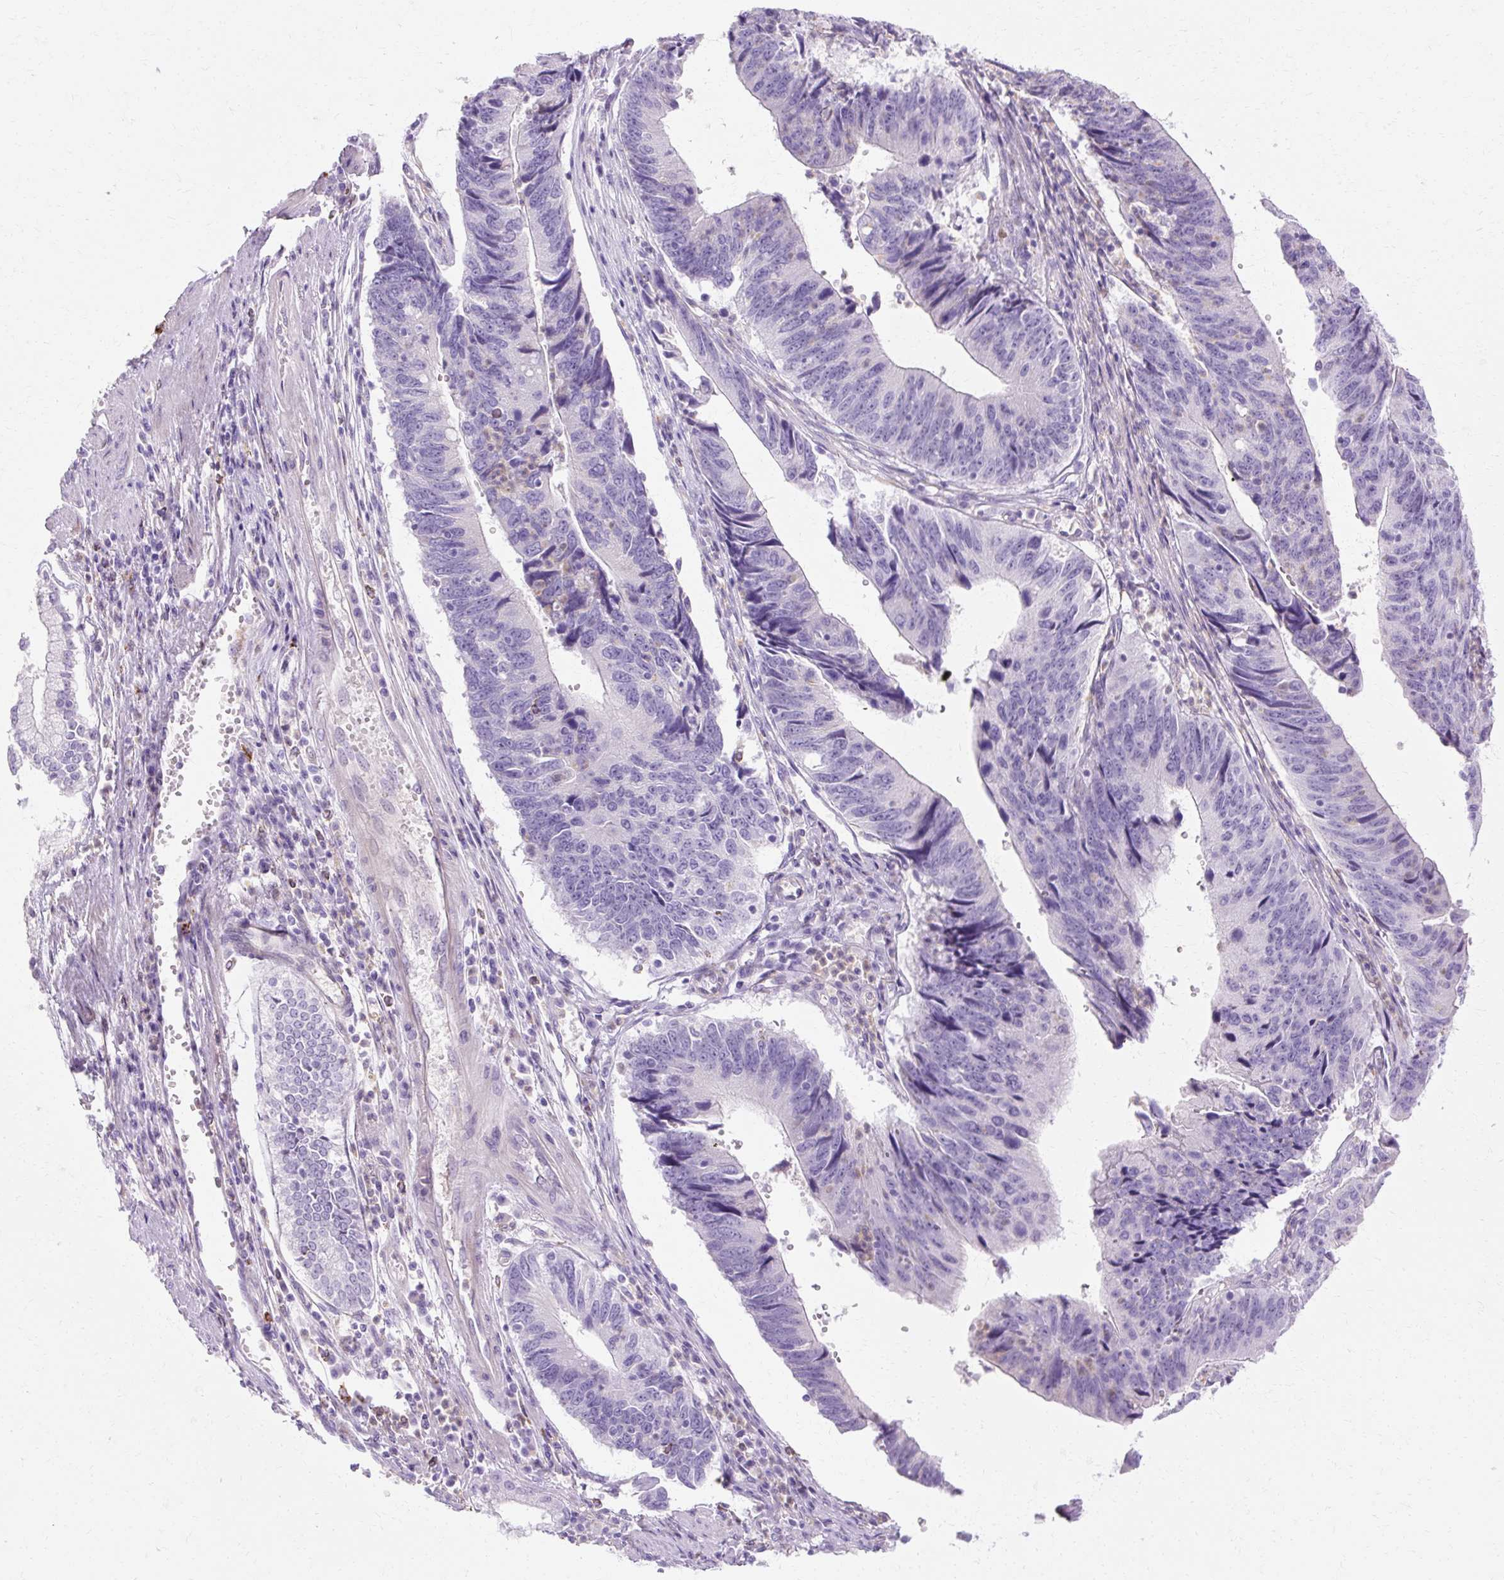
{"staining": {"intensity": "negative", "quantity": "none", "location": "none"}, "tissue": "stomach cancer", "cell_type": "Tumor cells", "image_type": "cancer", "snomed": [{"axis": "morphology", "description": "Adenocarcinoma, NOS"}, {"axis": "topography", "description": "Stomach"}], "caption": "This is a histopathology image of IHC staining of adenocarcinoma (stomach), which shows no positivity in tumor cells. Nuclei are stained in blue.", "gene": "HSD11B1", "patient": {"sex": "male", "age": 59}}